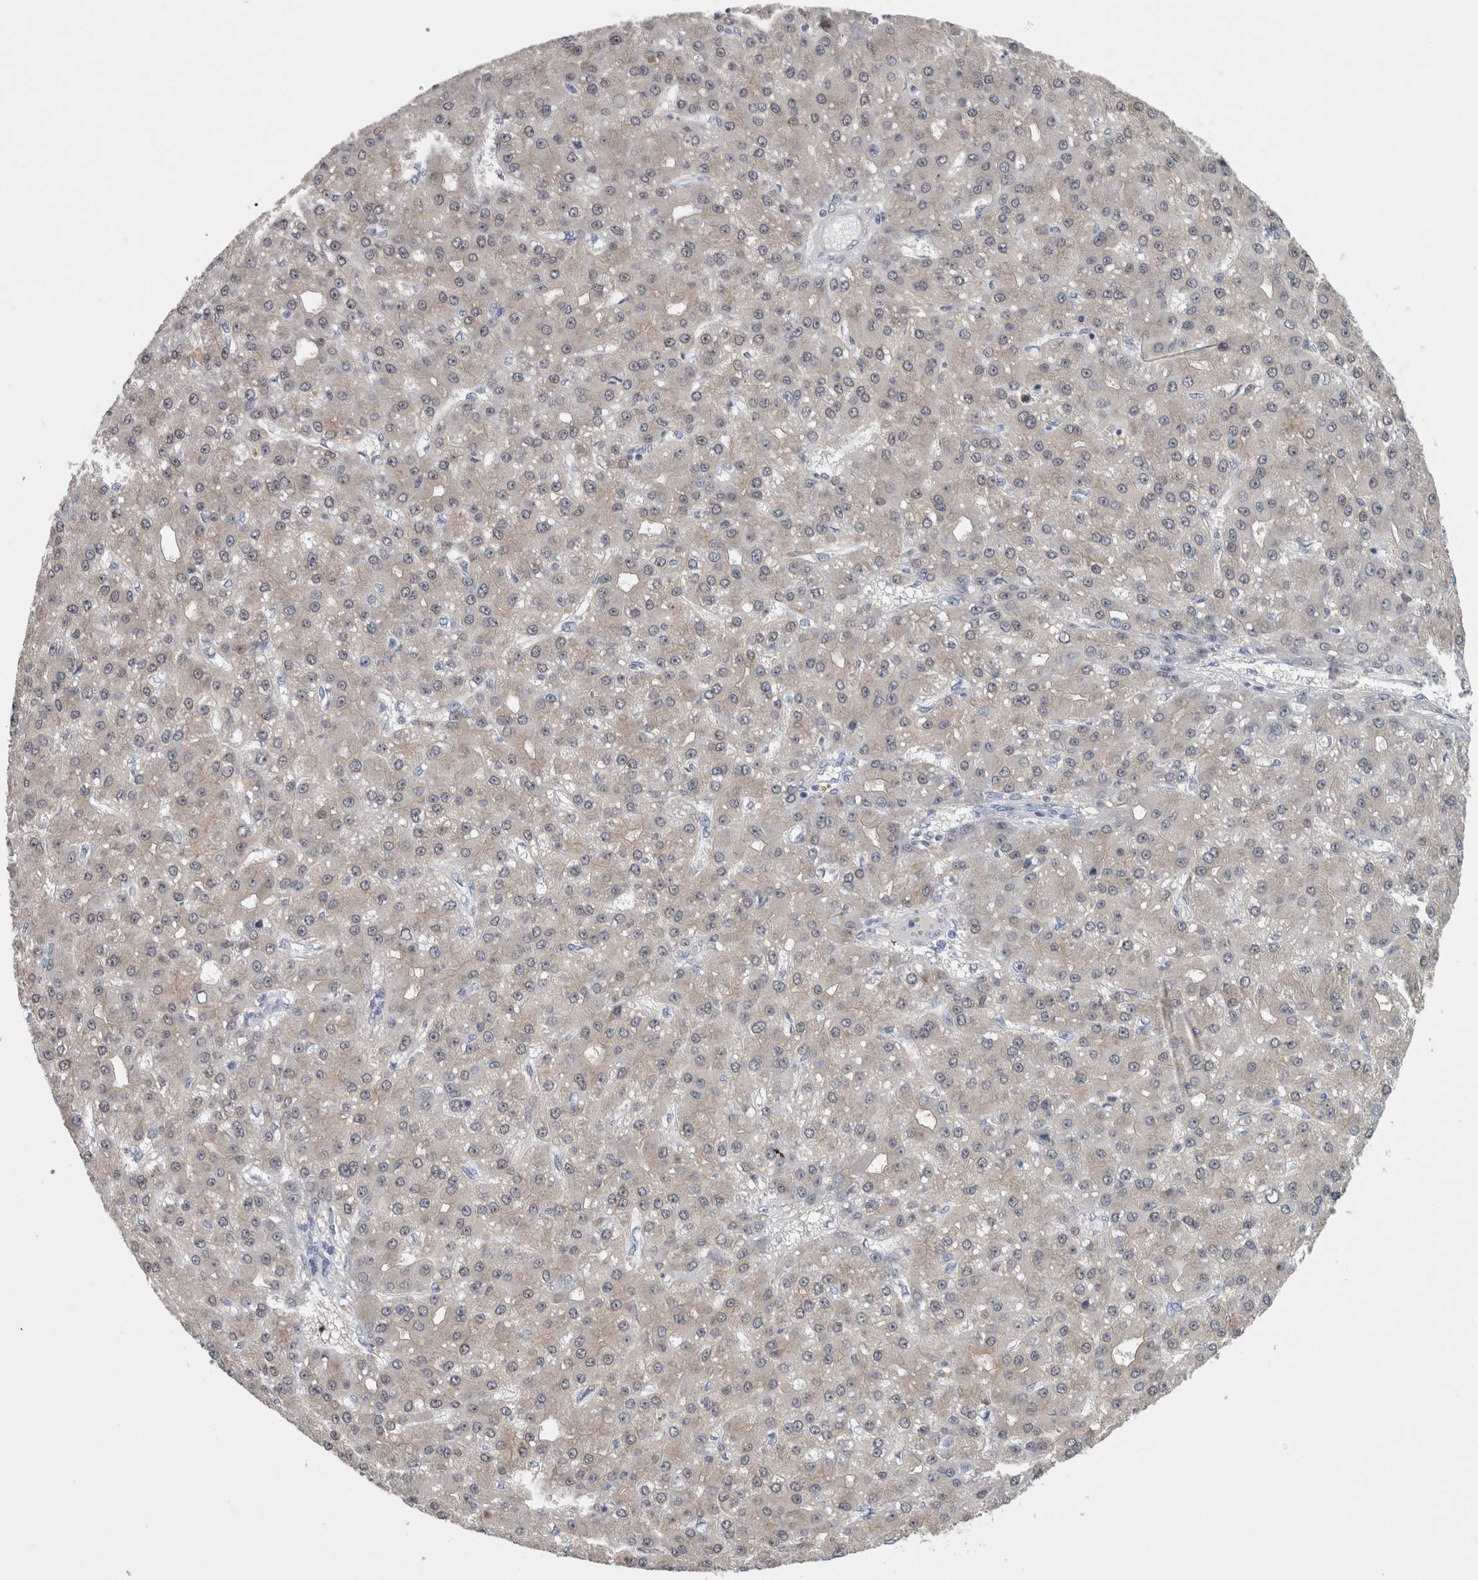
{"staining": {"intensity": "weak", "quantity": "<25%", "location": "cytoplasmic/membranous"}, "tissue": "liver cancer", "cell_type": "Tumor cells", "image_type": "cancer", "snomed": [{"axis": "morphology", "description": "Carcinoma, Hepatocellular, NOS"}, {"axis": "topography", "description": "Liver"}], "caption": "The photomicrograph displays no significant staining in tumor cells of hepatocellular carcinoma (liver).", "gene": "NAPRT", "patient": {"sex": "male", "age": 67}}